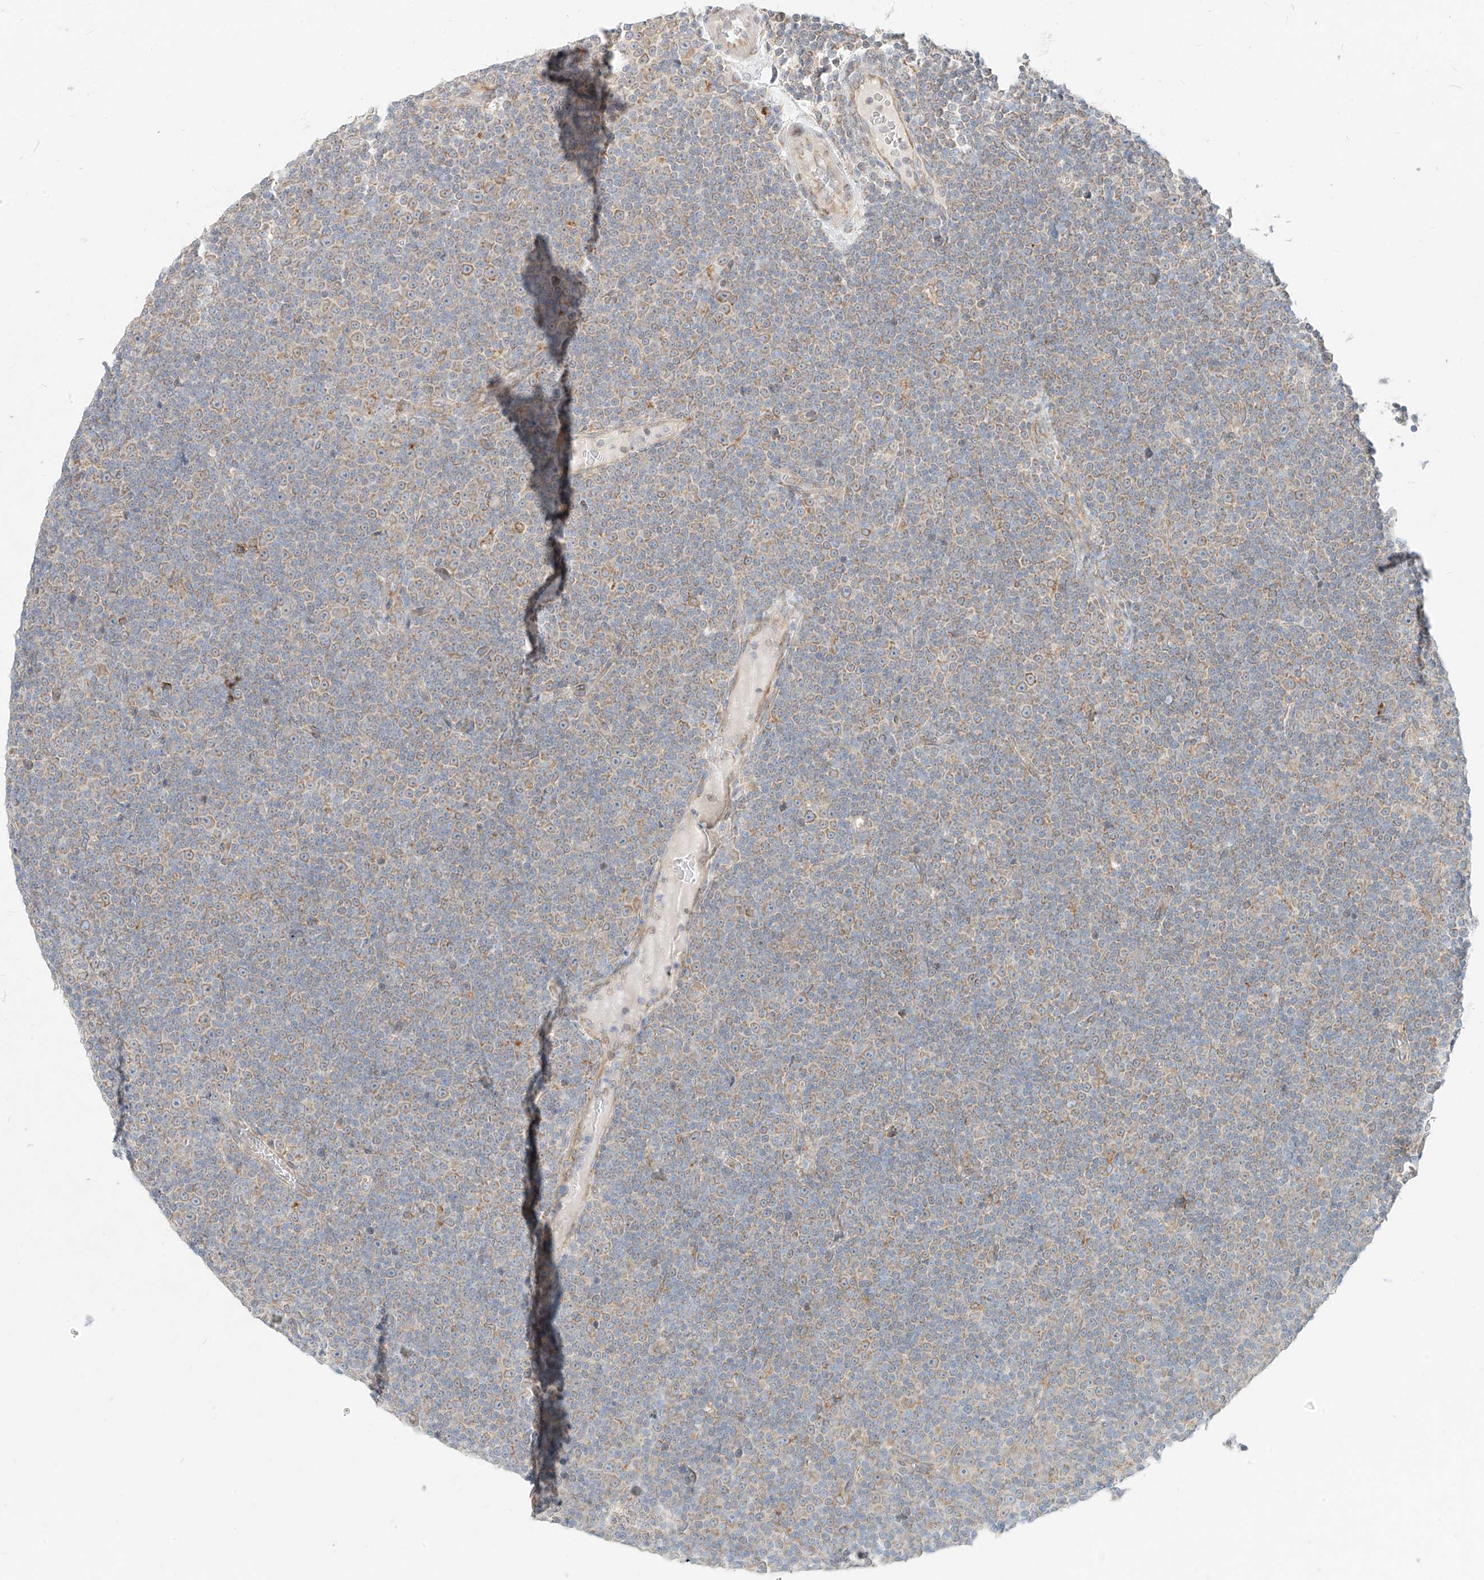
{"staining": {"intensity": "moderate", "quantity": "<25%", "location": "cytoplasmic/membranous"}, "tissue": "lymphoma", "cell_type": "Tumor cells", "image_type": "cancer", "snomed": [{"axis": "morphology", "description": "Malignant lymphoma, non-Hodgkin's type, Low grade"}, {"axis": "topography", "description": "Lymph node"}], "caption": "This histopathology image displays low-grade malignant lymphoma, non-Hodgkin's type stained with IHC to label a protein in brown. The cytoplasmic/membranous of tumor cells show moderate positivity for the protein. Nuclei are counter-stained blue.", "gene": "STT3A", "patient": {"sex": "female", "age": 67}}